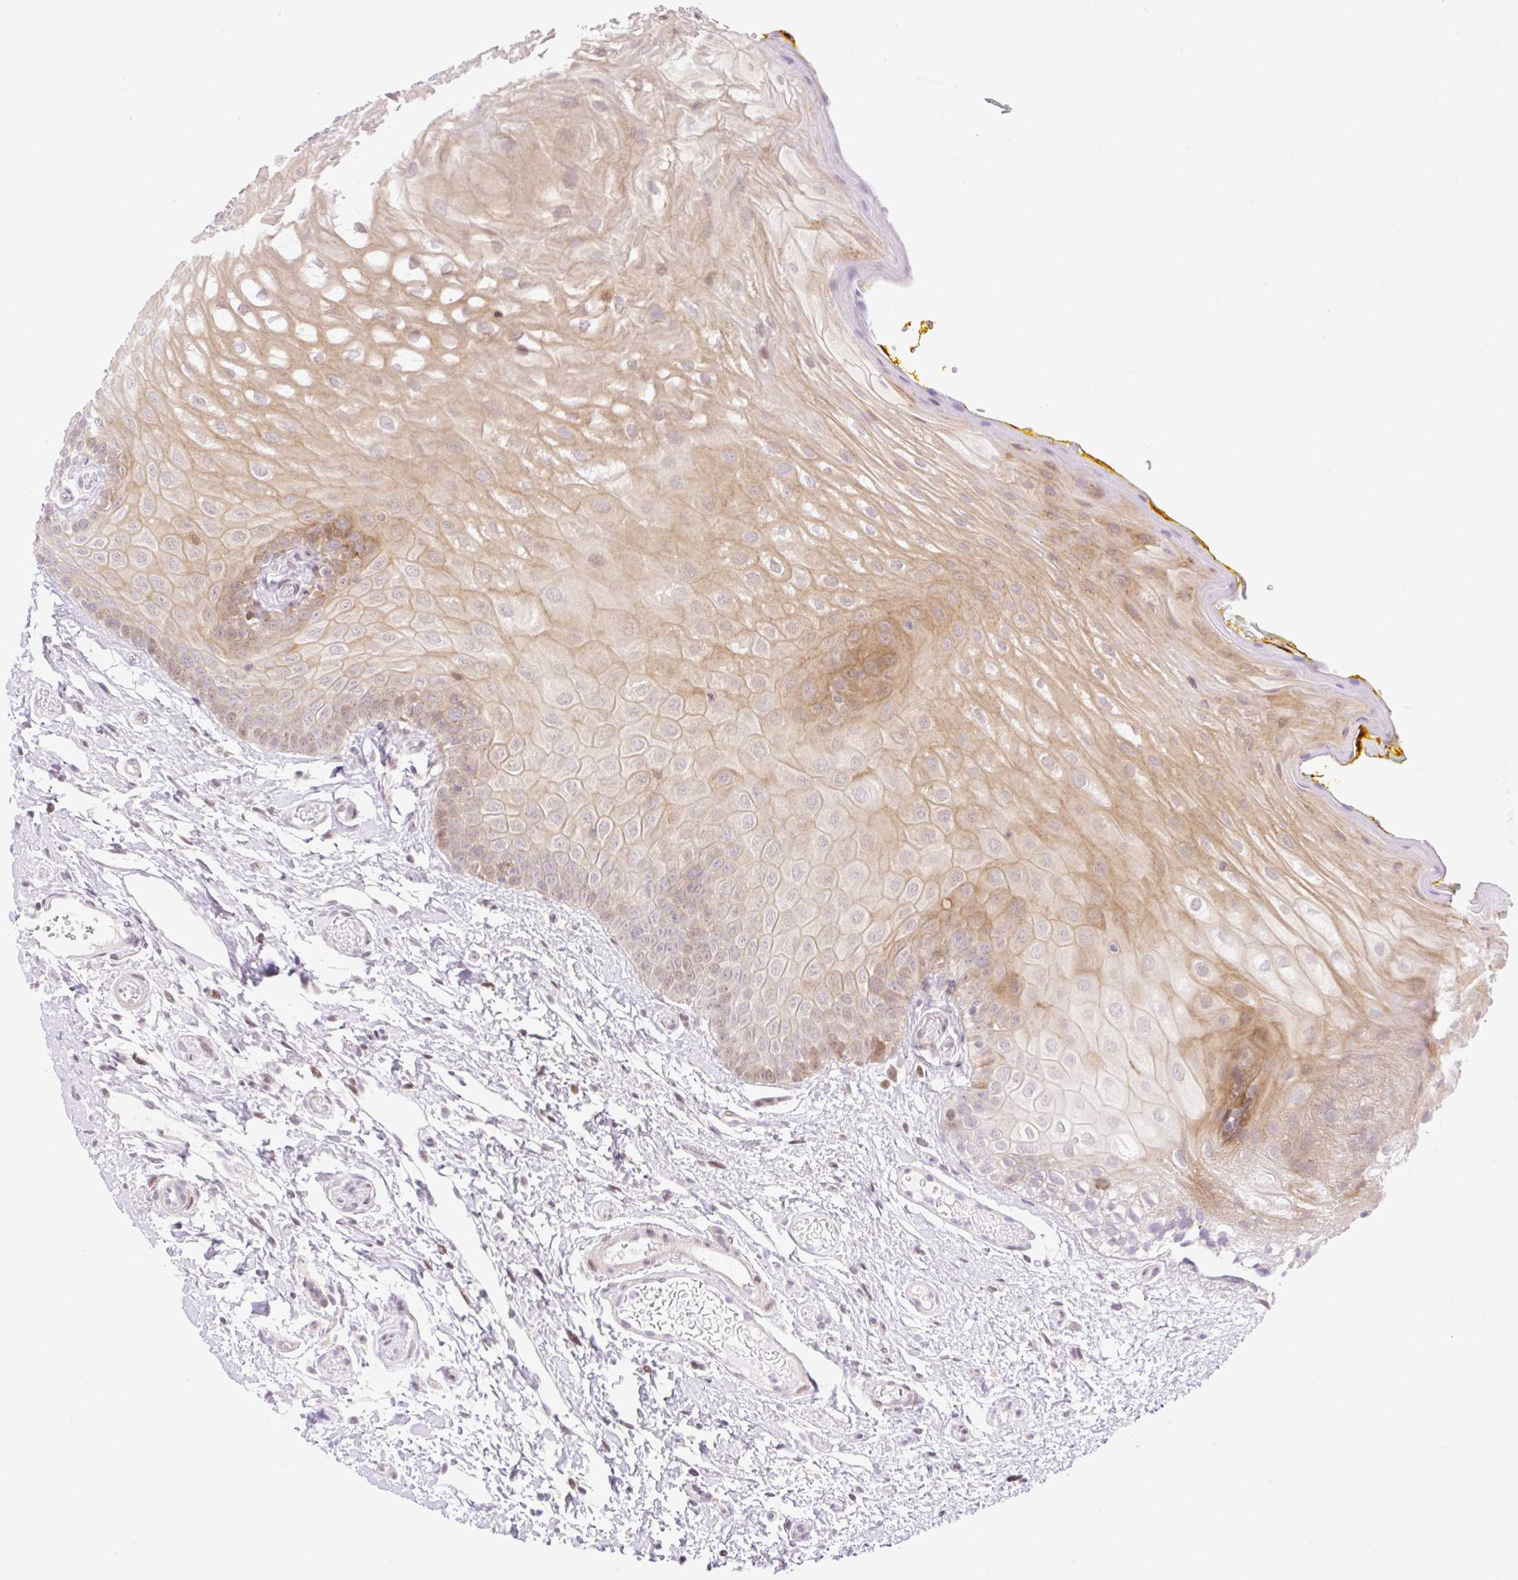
{"staining": {"intensity": "moderate", "quantity": "25%-75%", "location": "cytoplasmic/membranous,nuclear"}, "tissue": "oral mucosa", "cell_type": "Squamous epithelial cells", "image_type": "normal", "snomed": [{"axis": "morphology", "description": "Normal tissue, NOS"}, {"axis": "topography", "description": "Oral tissue"}, {"axis": "topography", "description": "Tounge, NOS"}], "caption": "Immunohistochemistry (IHC) histopathology image of benign human oral mucosa stained for a protein (brown), which displays medium levels of moderate cytoplasmic/membranous,nuclear staining in about 25%-75% of squamous epithelial cells.", "gene": "ENSG00000264668", "patient": {"sex": "female", "age": 60}}